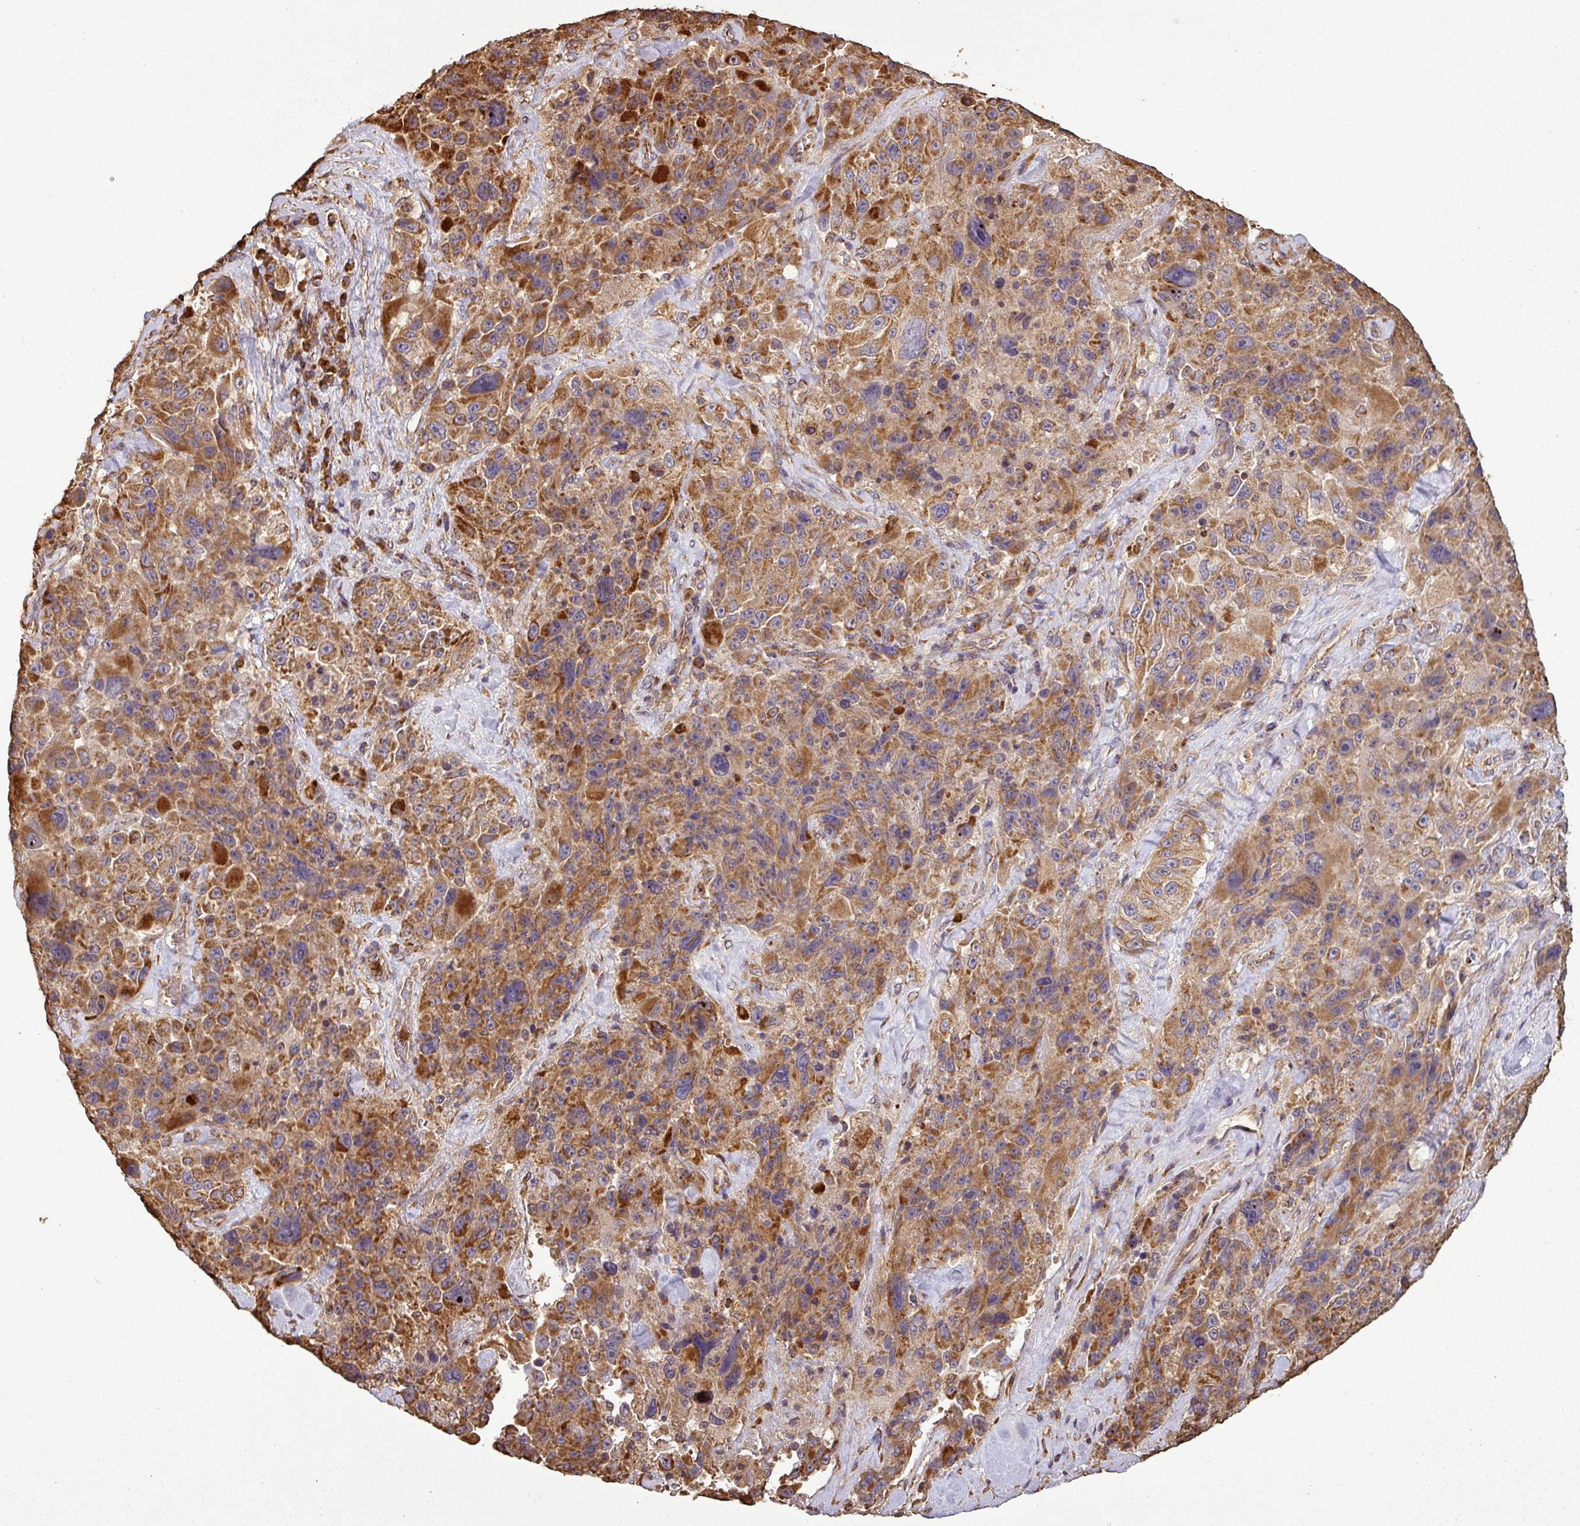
{"staining": {"intensity": "moderate", "quantity": ">75%", "location": "cytoplasmic/membranous"}, "tissue": "melanoma", "cell_type": "Tumor cells", "image_type": "cancer", "snomed": [{"axis": "morphology", "description": "Malignant melanoma, Metastatic site"}, {"axis": "topography", "description": "Lymph node"}], "caption": "The photomicrograph exhibits immunohistochemical staining of melanoma. There is moderate cytoplasmic/membranous expression is appreciated in about >75% of tumor cells. The protein is shown in brown color, while the nuclei are stained blue.", "gene": "PLEKHM1", "patient": {"sex": "male", "age": 62}}